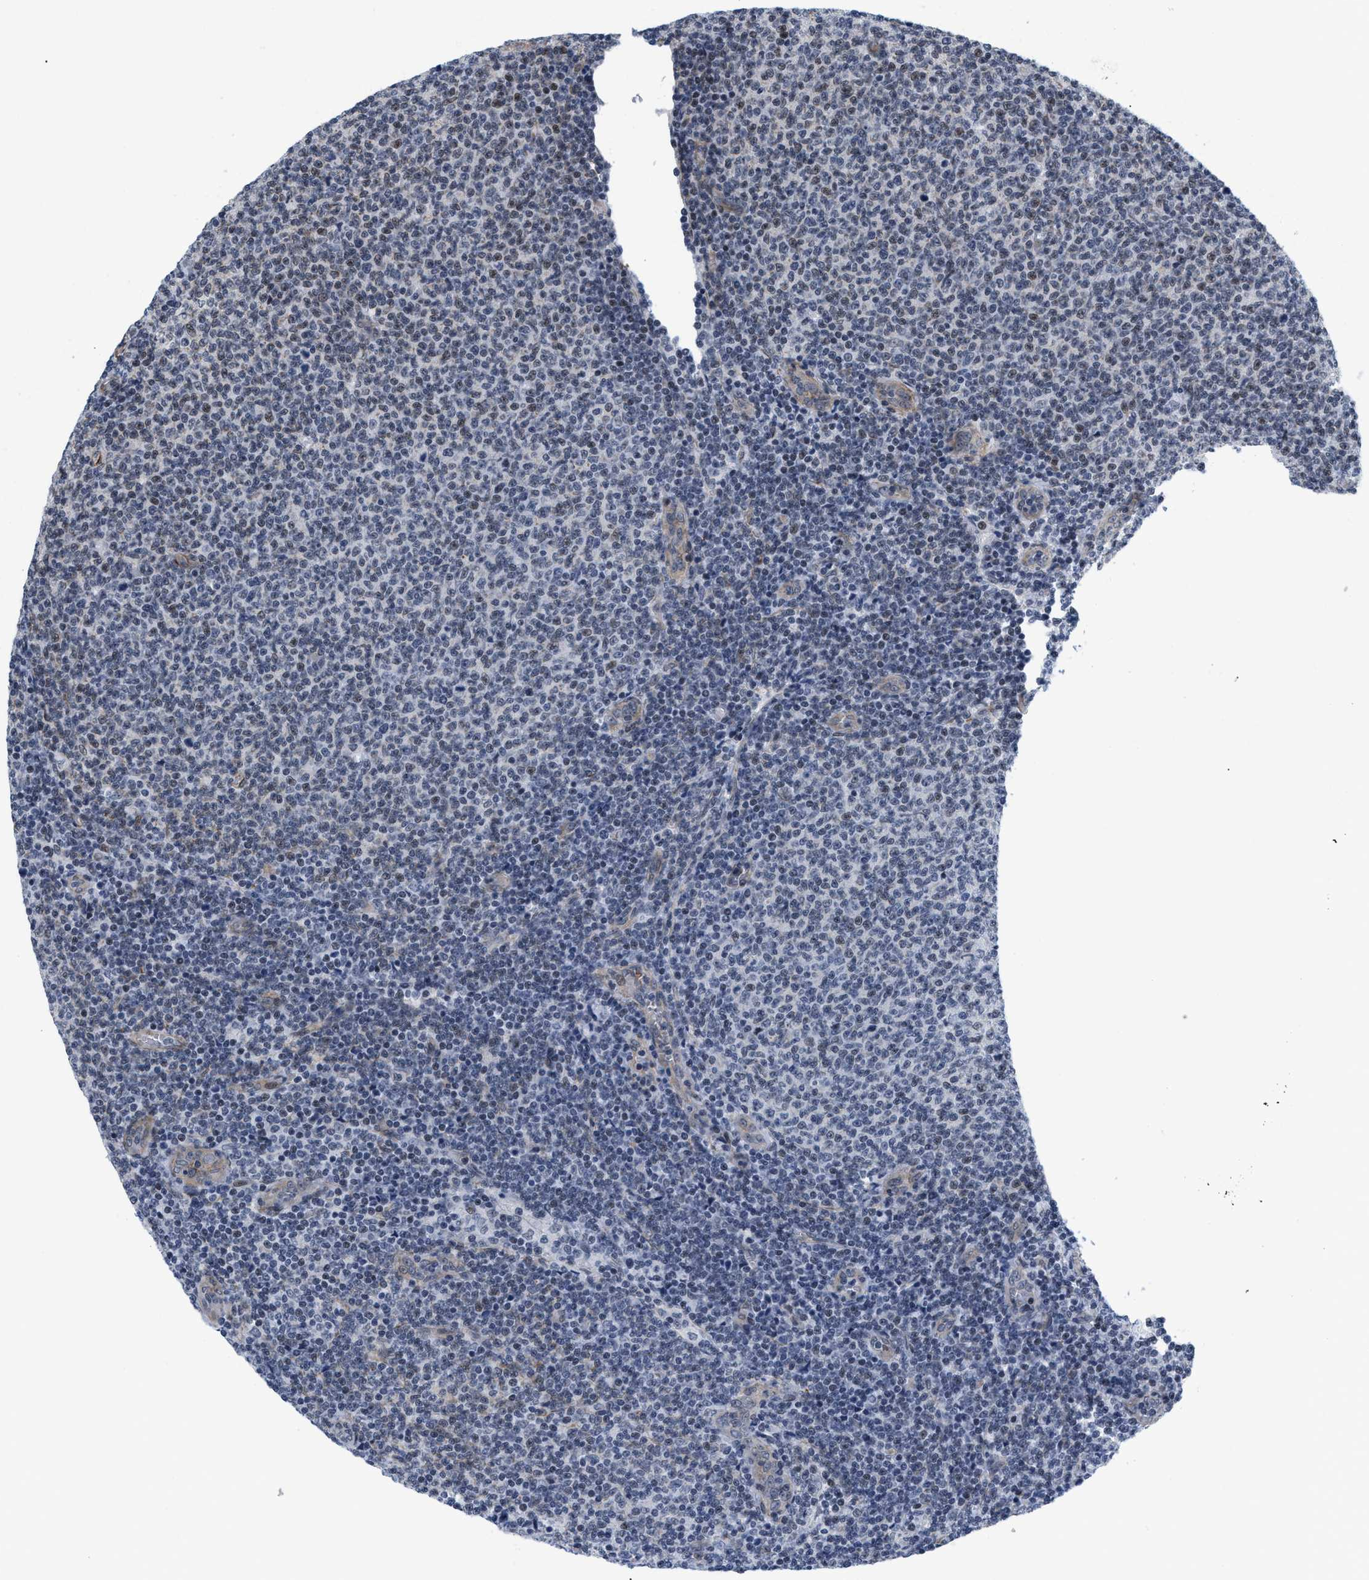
{"staining": {"intensity": "weak", "quantity": "<25%", "location": "nuclear"}, "tissue": "lymphoma", "cell_type": "Tumor cells", "image_type": "cancer", "snomed": [{"axis": "morphology", "description": "Malignant lymphoma, non-Hodgkin's type, Low grade"}, {"axis": "topography", "description": "Lymph node"}], "caption": "Lymphoma stained for a protein using immunohistochemistry reveals no positivity tumor cells.", "gene": "GPRASP2", "patient": {"sex": "male", "age": 66}}